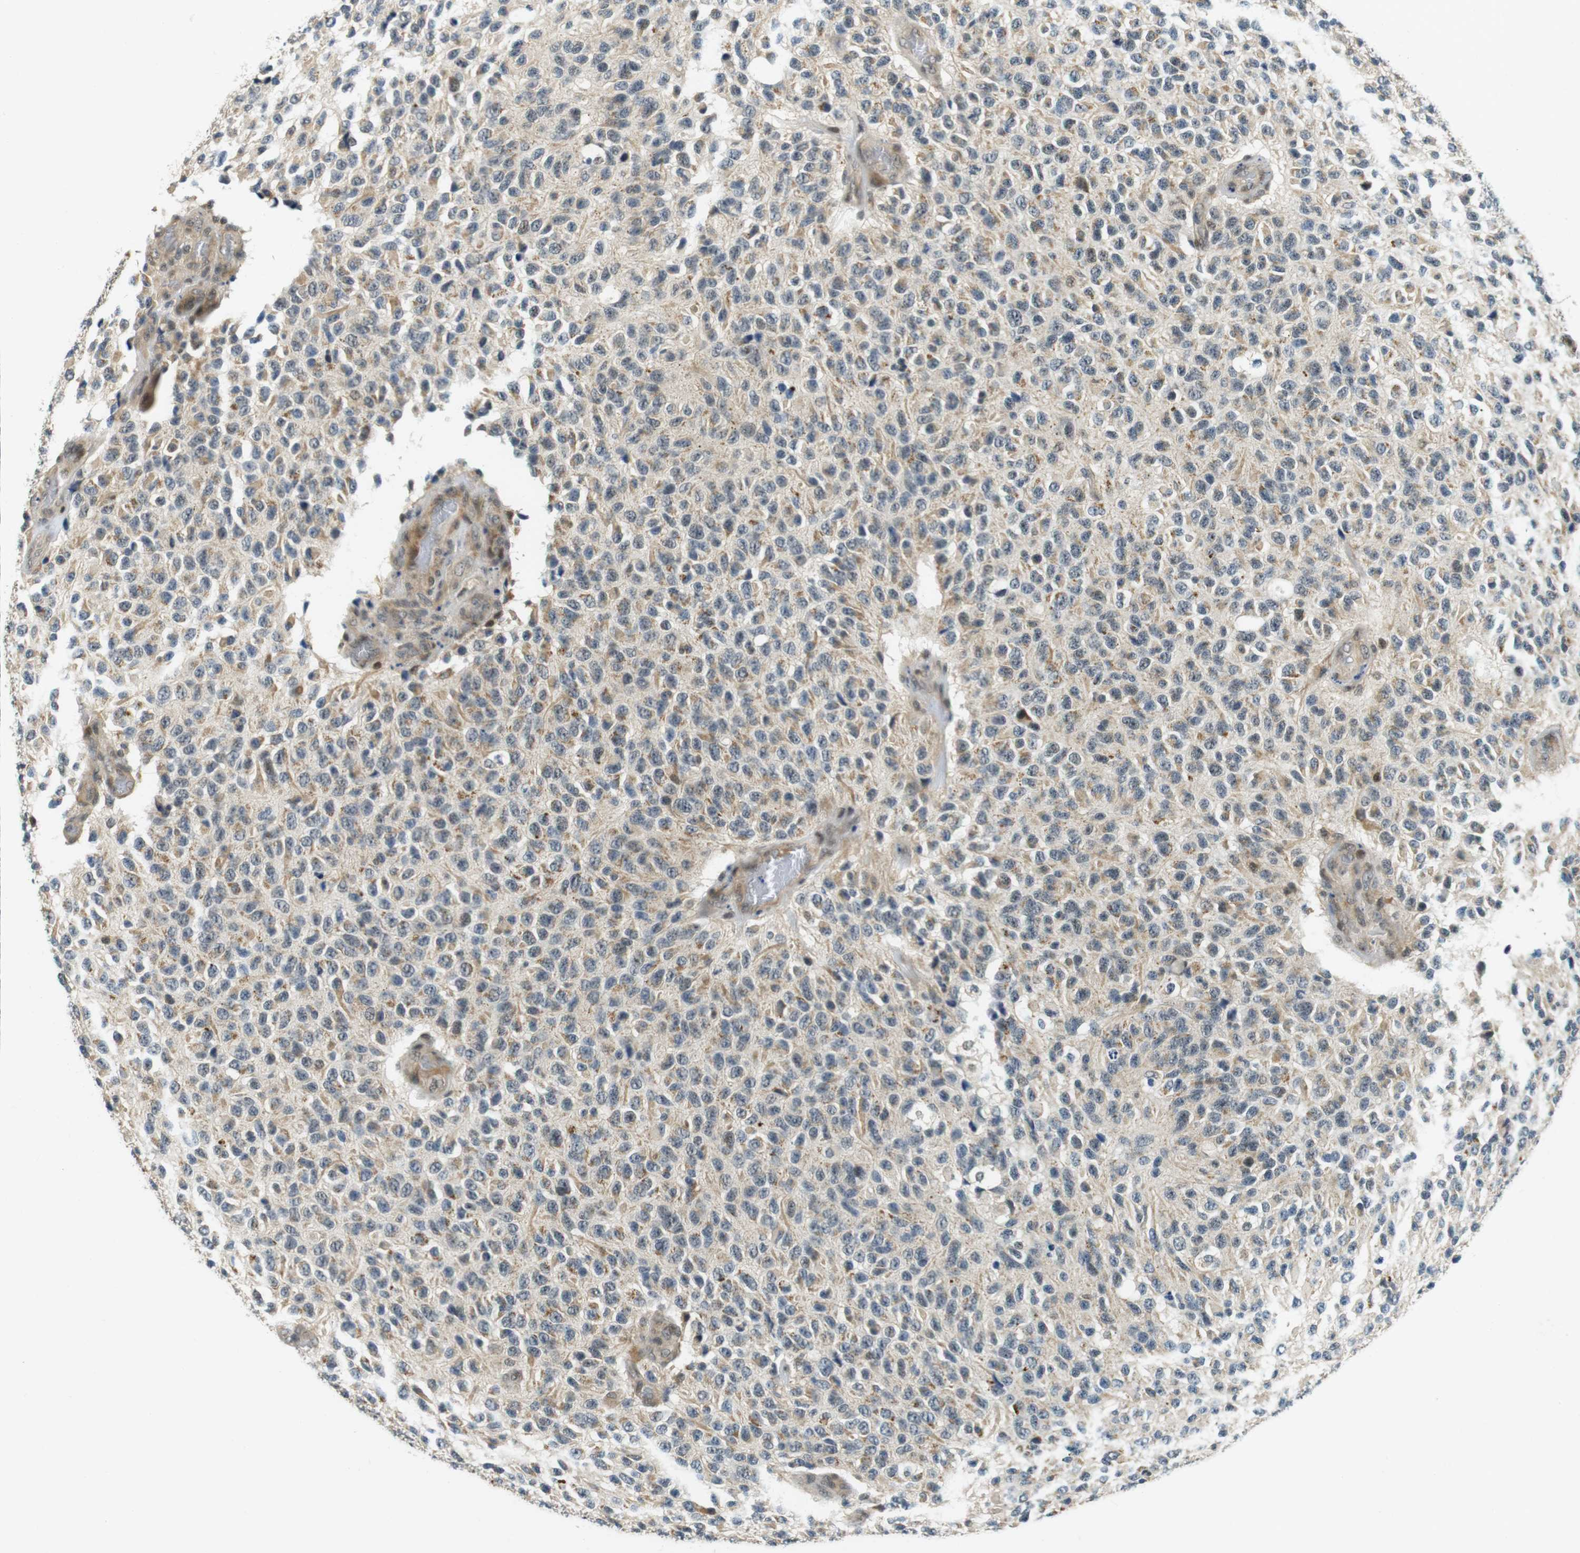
{"staining": {"intensity": "weak", "quantity": "25%-75%", "location": "cytoplasmic/membranous,nuclear"}, "tissue": "glioma", "cell_type": "Tumor cells", "image_type": "cancer", "snomed": [{"axis": "morphology", "description": "Glioma, malignant, High grade"}, {"axis": "topography", "description": "pancreas cauda"}], "caption": "Immunohistochemical staining of malignant glioma (high-grade) displays low levels of weak cytoplasmic/membranous and nuclear protein positivity in approximately 25%-75% of tumor cells.", "gene": "BRD4", "patient": {"sex": "male", "age": 60}}